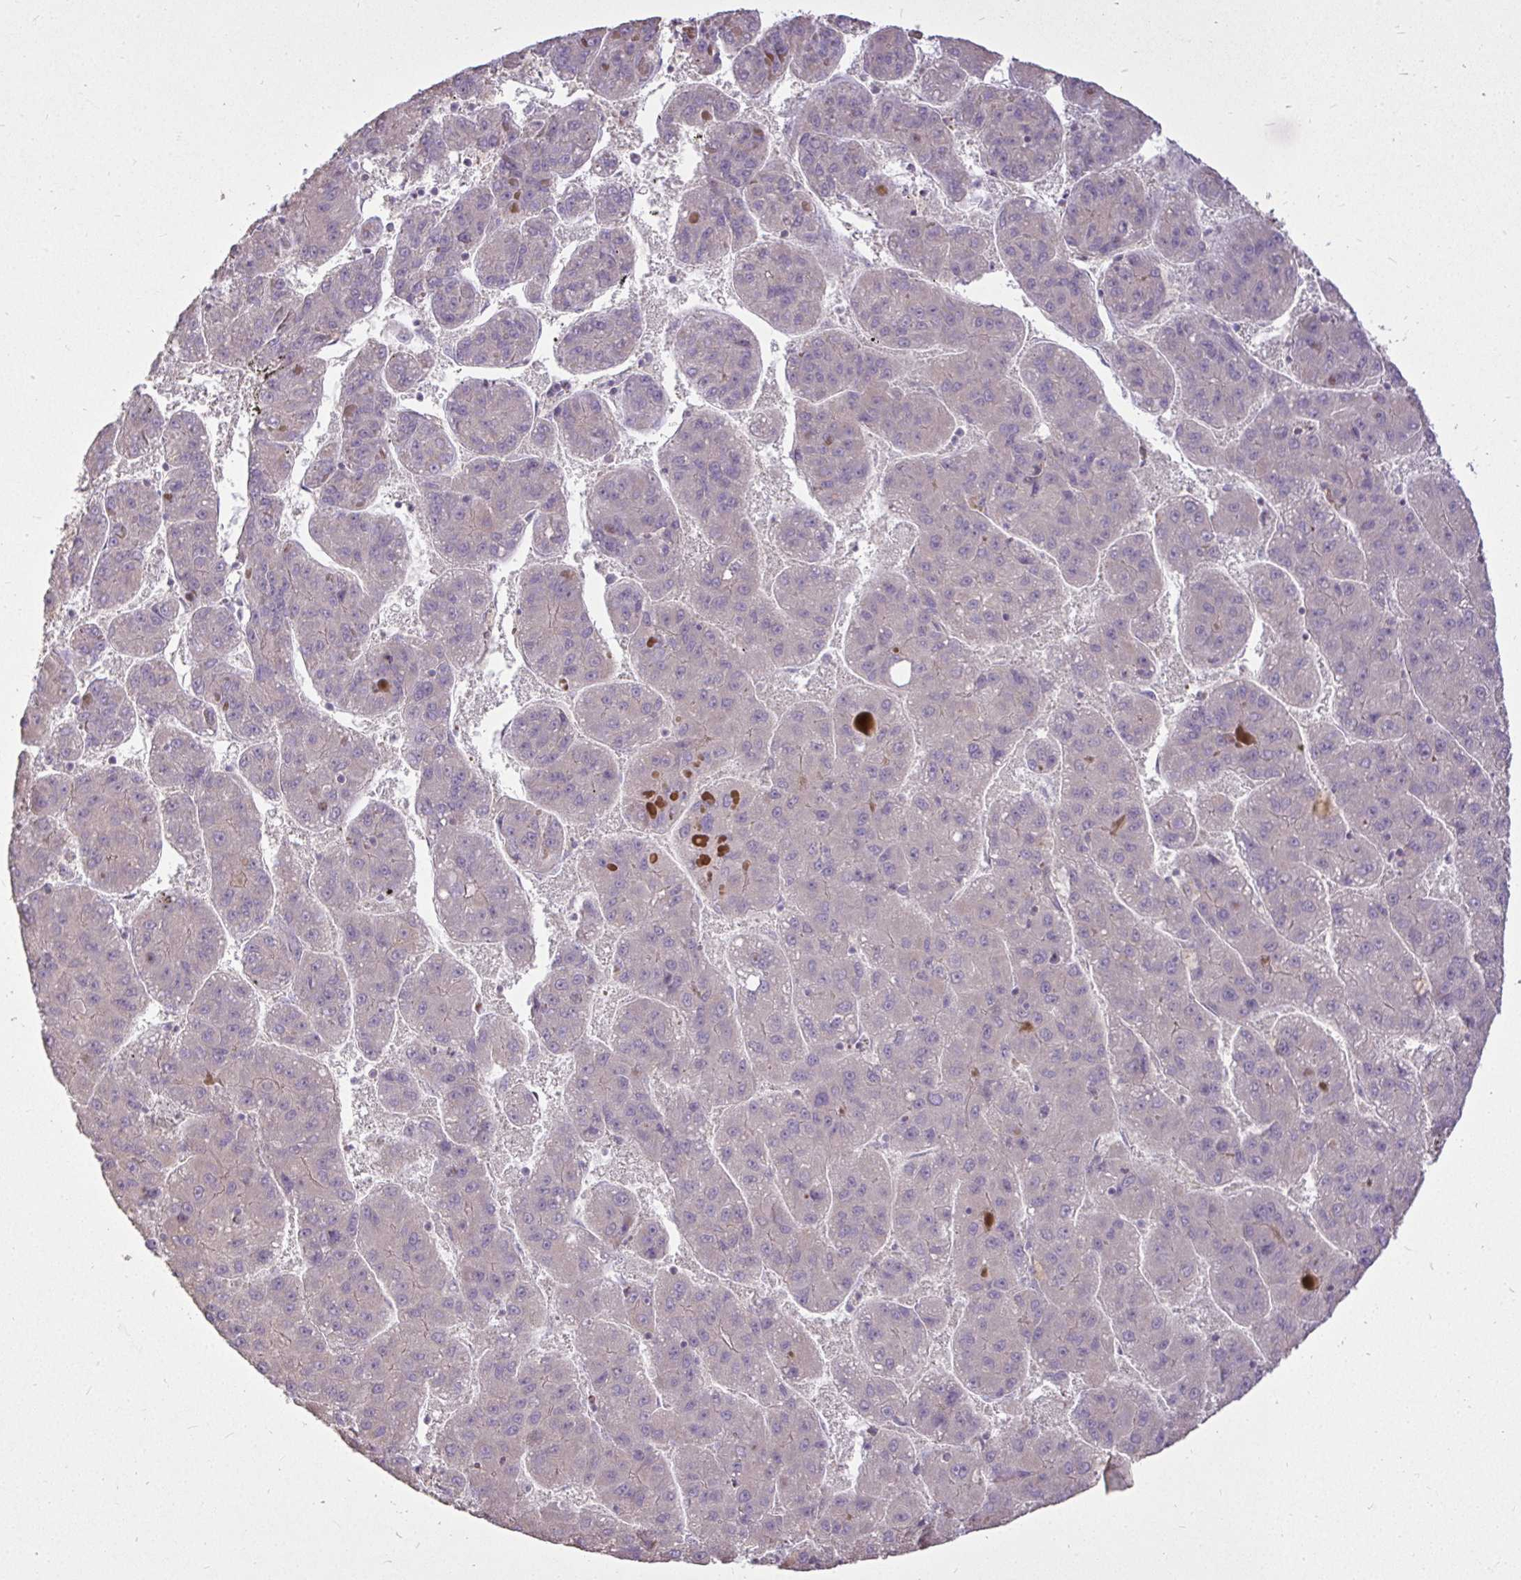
{"staining": {"intensity": "negative", "quantity": "none", "location": "none"}, "tissue": "liver cancer", "cell_type": "Tumor cells", "image_type": "cancer", "snomed": [{"axis": "morphology", "description": "Carcinoma, Hepatocellular, NOS"}, {"axis": "topography", "description": "Liver"}], "caption": "There is no significant expression in tumor cells of liver hepatocellular carcinoma.", "gene": "STRIP1", "patient": {"sex": "female", "age": 82}}